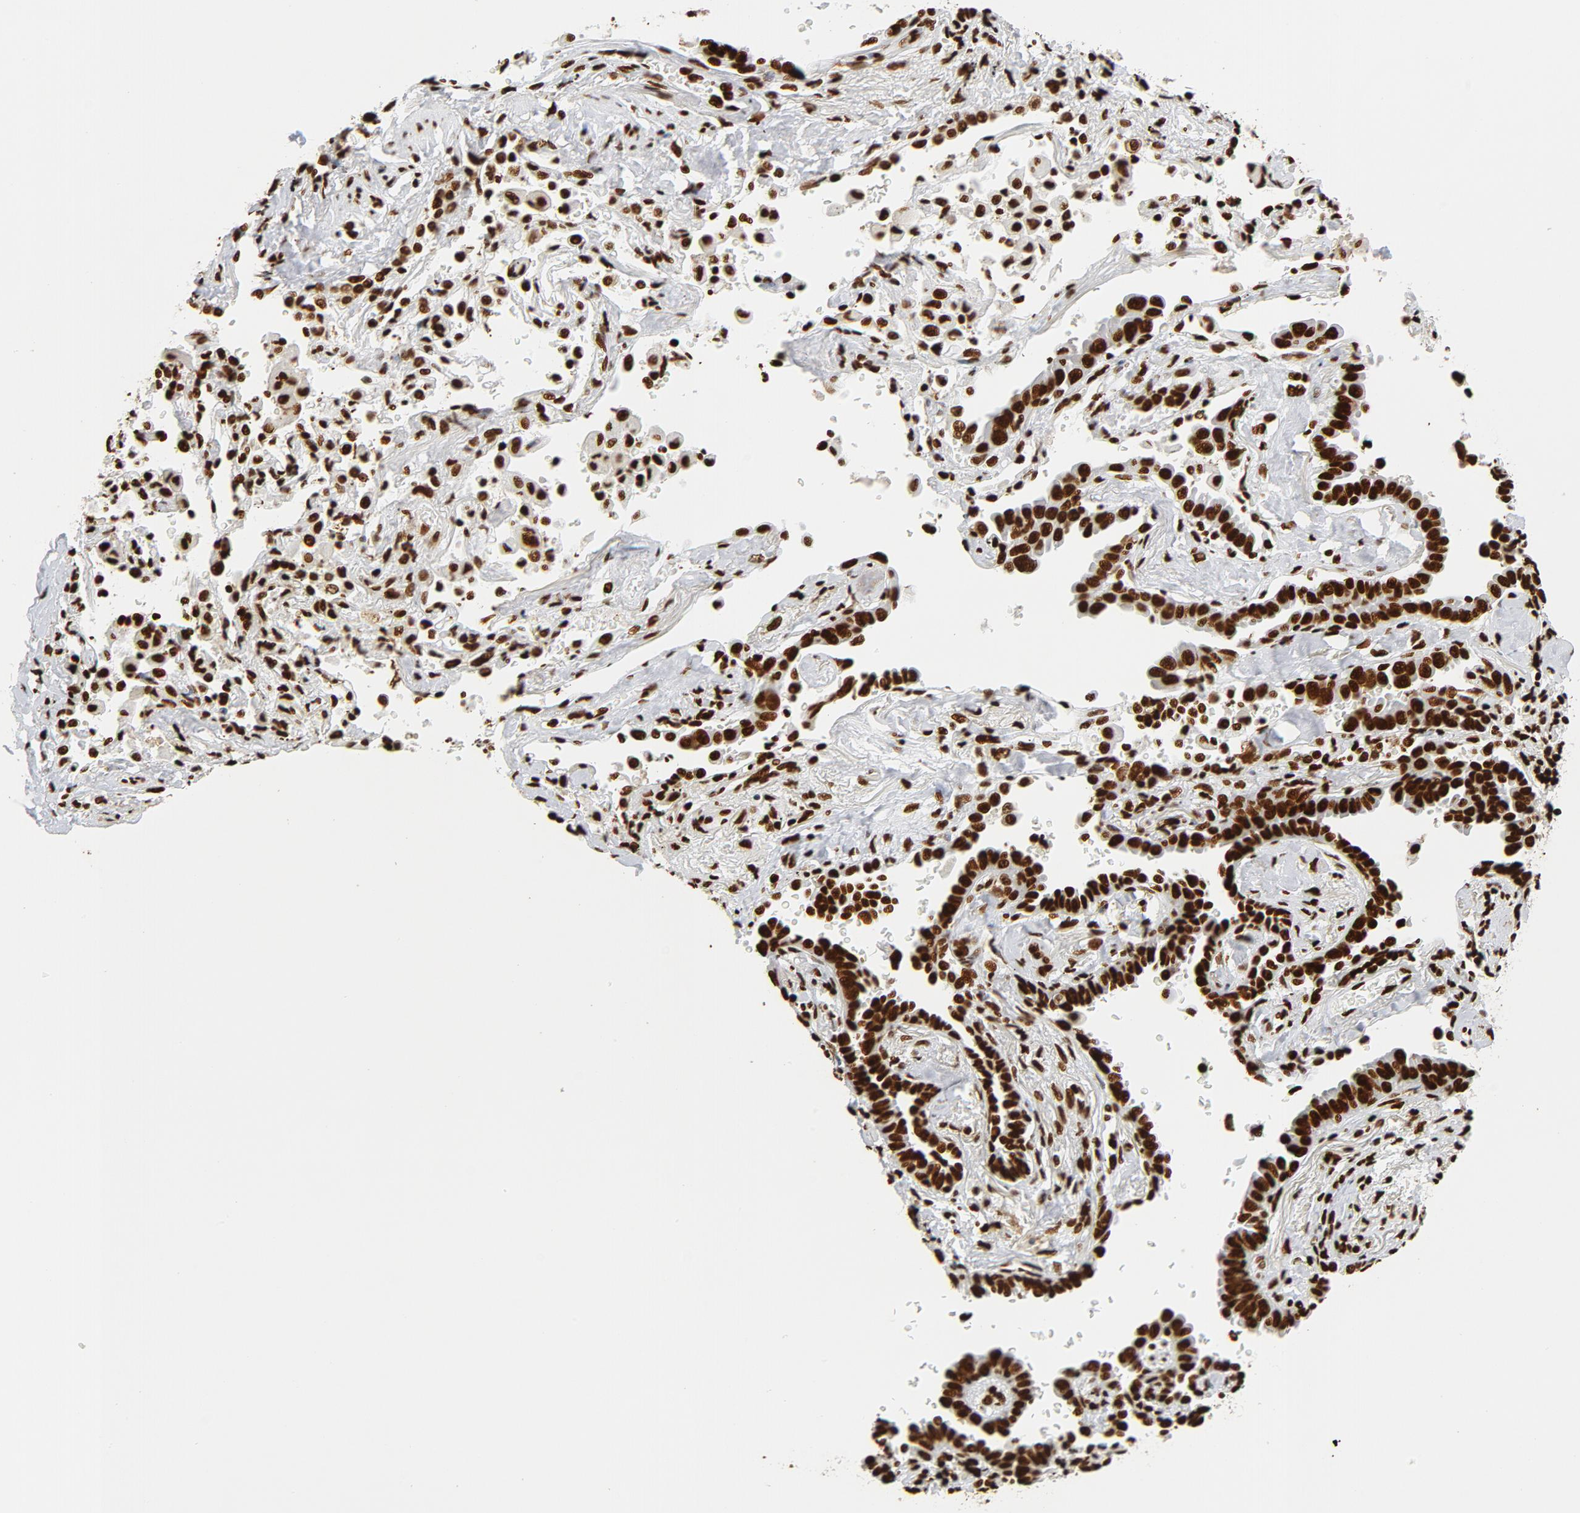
{"staining": {"intensity": "strong", "quantity": ">75%", "location": "nuclear"}, "tissue": "lung cancer", "cell_type": "Tumor cells", "image_type": "cancer", "snomed": [{"axis": "morphology", "description": "Adenocarcinoma, NOS"}, {"axis": "topography", "description": "Lung"}], "caption": "DAB (3,3'-diaminobenzidine) immunohistochemical staining of lung cancer (adenocarcinoma) demonstrates strong nuclear protein positivity in approximately >75% of tumor cells.", "gene": "XRCC6", "patient": {"sex": "female", "age": 64}}